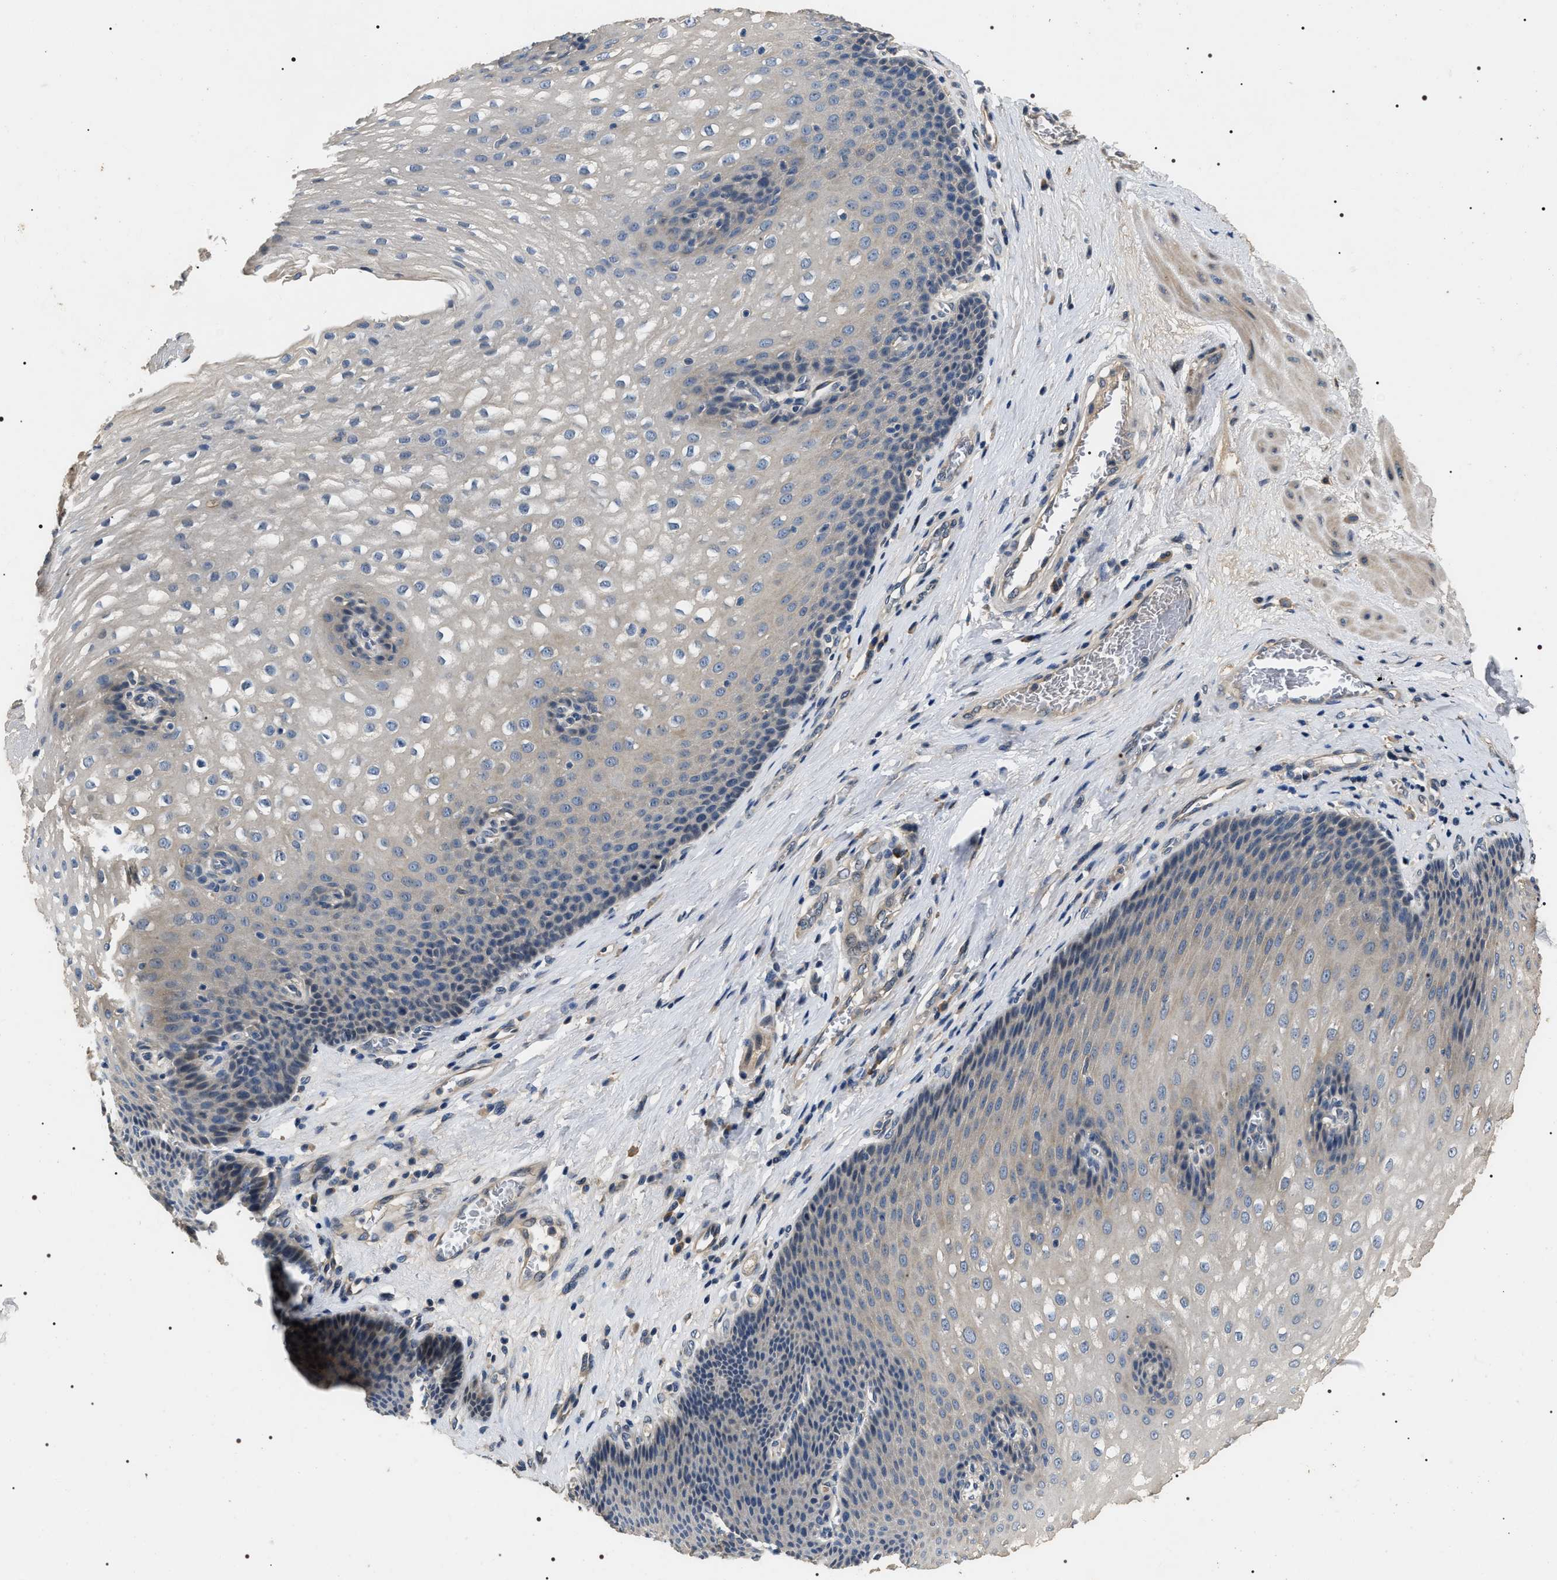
{"staining": {"intensity": "negative", "quantity": "none", "location": "none"}, "tissue": "esophagus", "cell_type": "Squamous epithelial cells", "image_type": "normal", "snomed": [{"axis": "morphology", "description": "Normal tissue, NOS"}, {"axis": "topography", "description": "Esophagus"}], "caption": "High power microscopy photomicrograph of an immunohistochemistry histopathology image of normal esophagus, revealing no significant positivity in squamous epithelial cells. (DAB immunohistochemistry (IHC), high magnification).", "gene": "IFT81", "patient": {"sex": "male", "age": 48}}